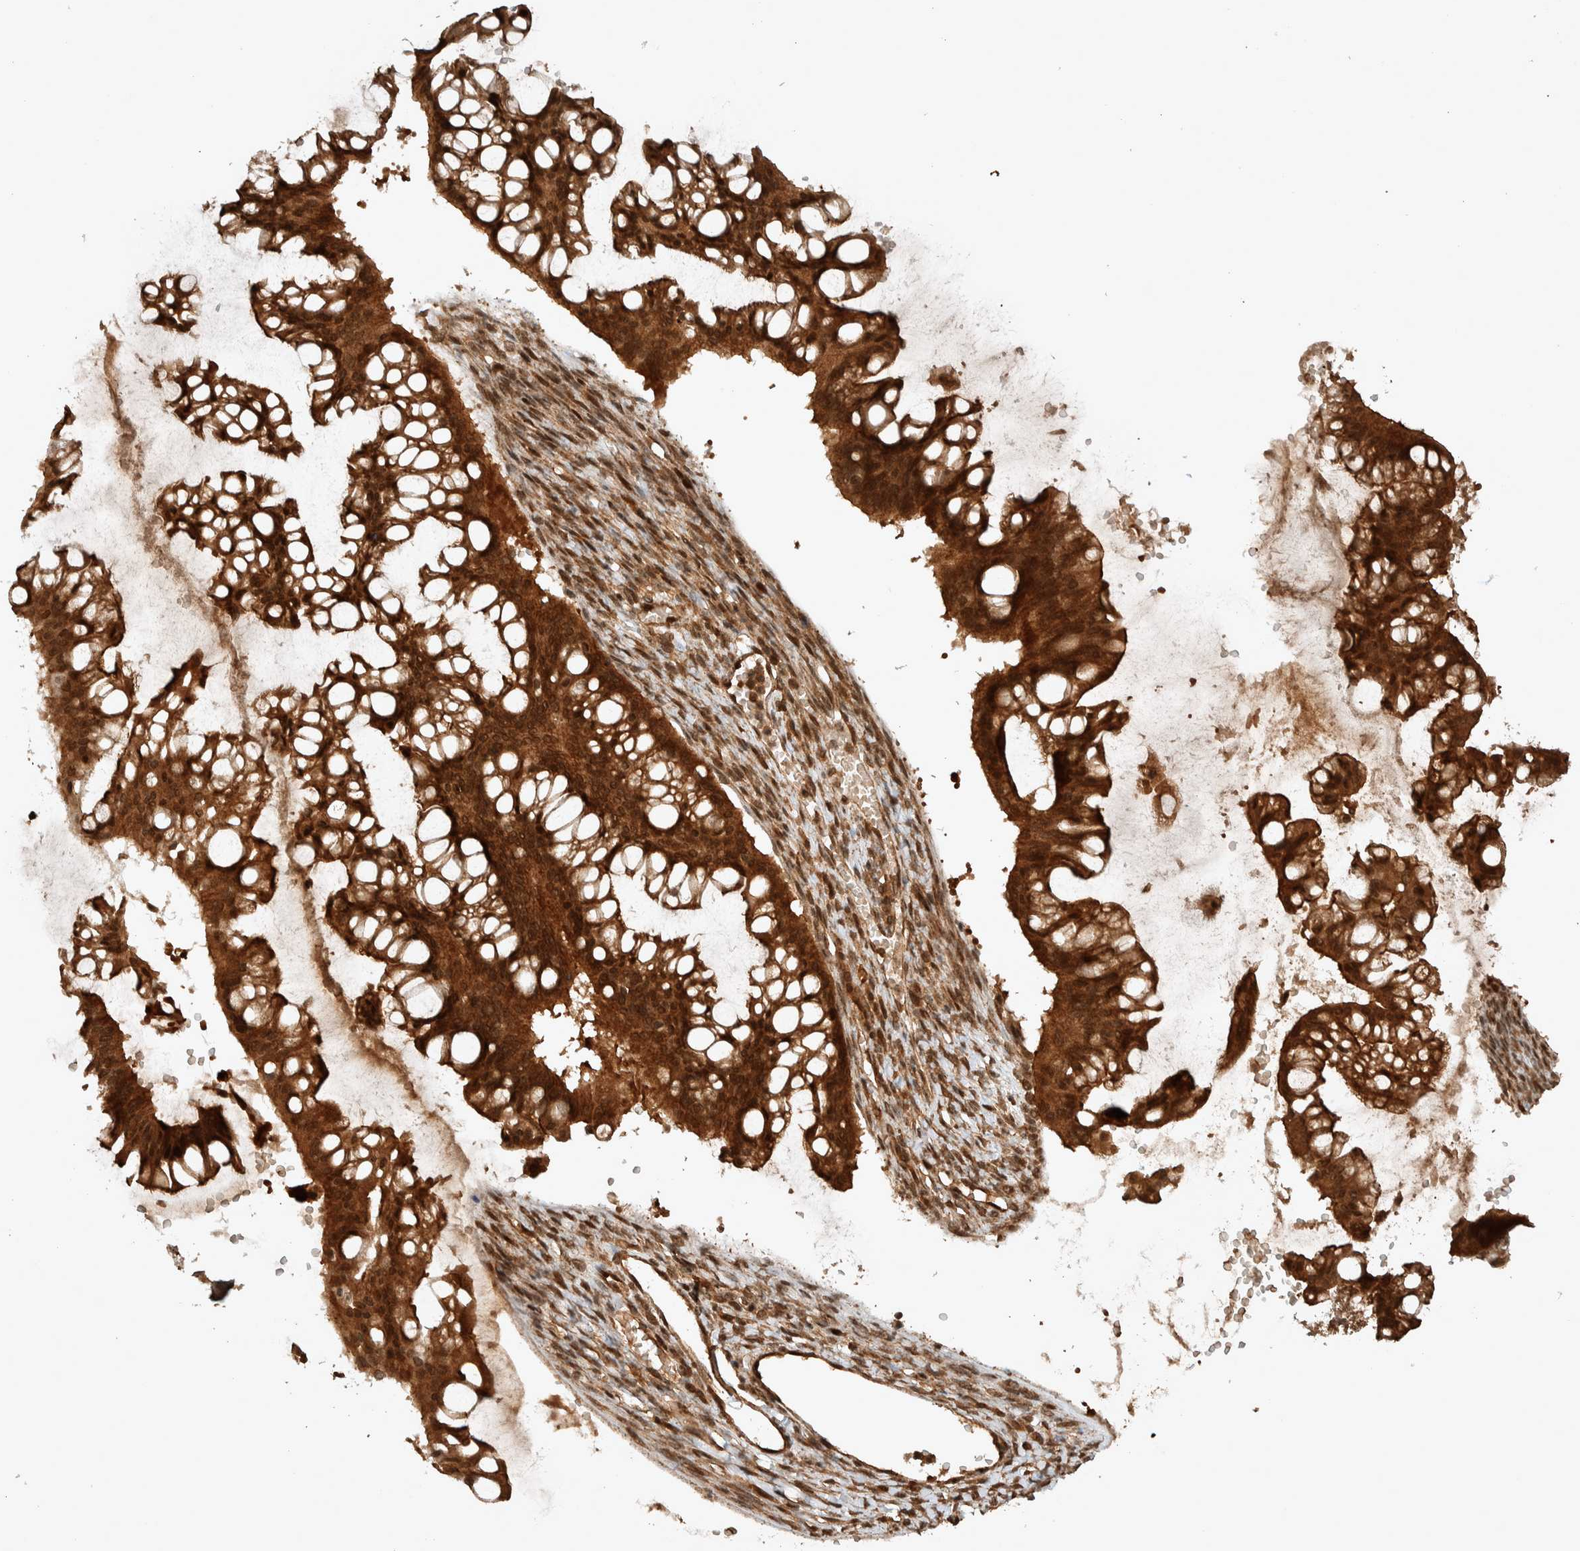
{"staining": {"intensity": "strong", "quantity": ">75%", "location": "cytoplasmic/membranous,nuclear"}, "tissue": "ovarian cancer", "cell_type": "Tumor cells", "image_type": "cancer", "snomed": [{"axis": "morphology", "description": "Cystadenocarcinoma, mucinous, NOS"}, {"axis": "topography", "description": "Ovary"}], "caption": "Immunohistochemistry (IHC) (DAB) staining of human ovarian cancer reveals strong cytoplasmic/membranous and nuclear protein staining in approximately >75% of tumor cells.", "gene": "CNTROB", "patient": {"sex": "female", "age": 73}}